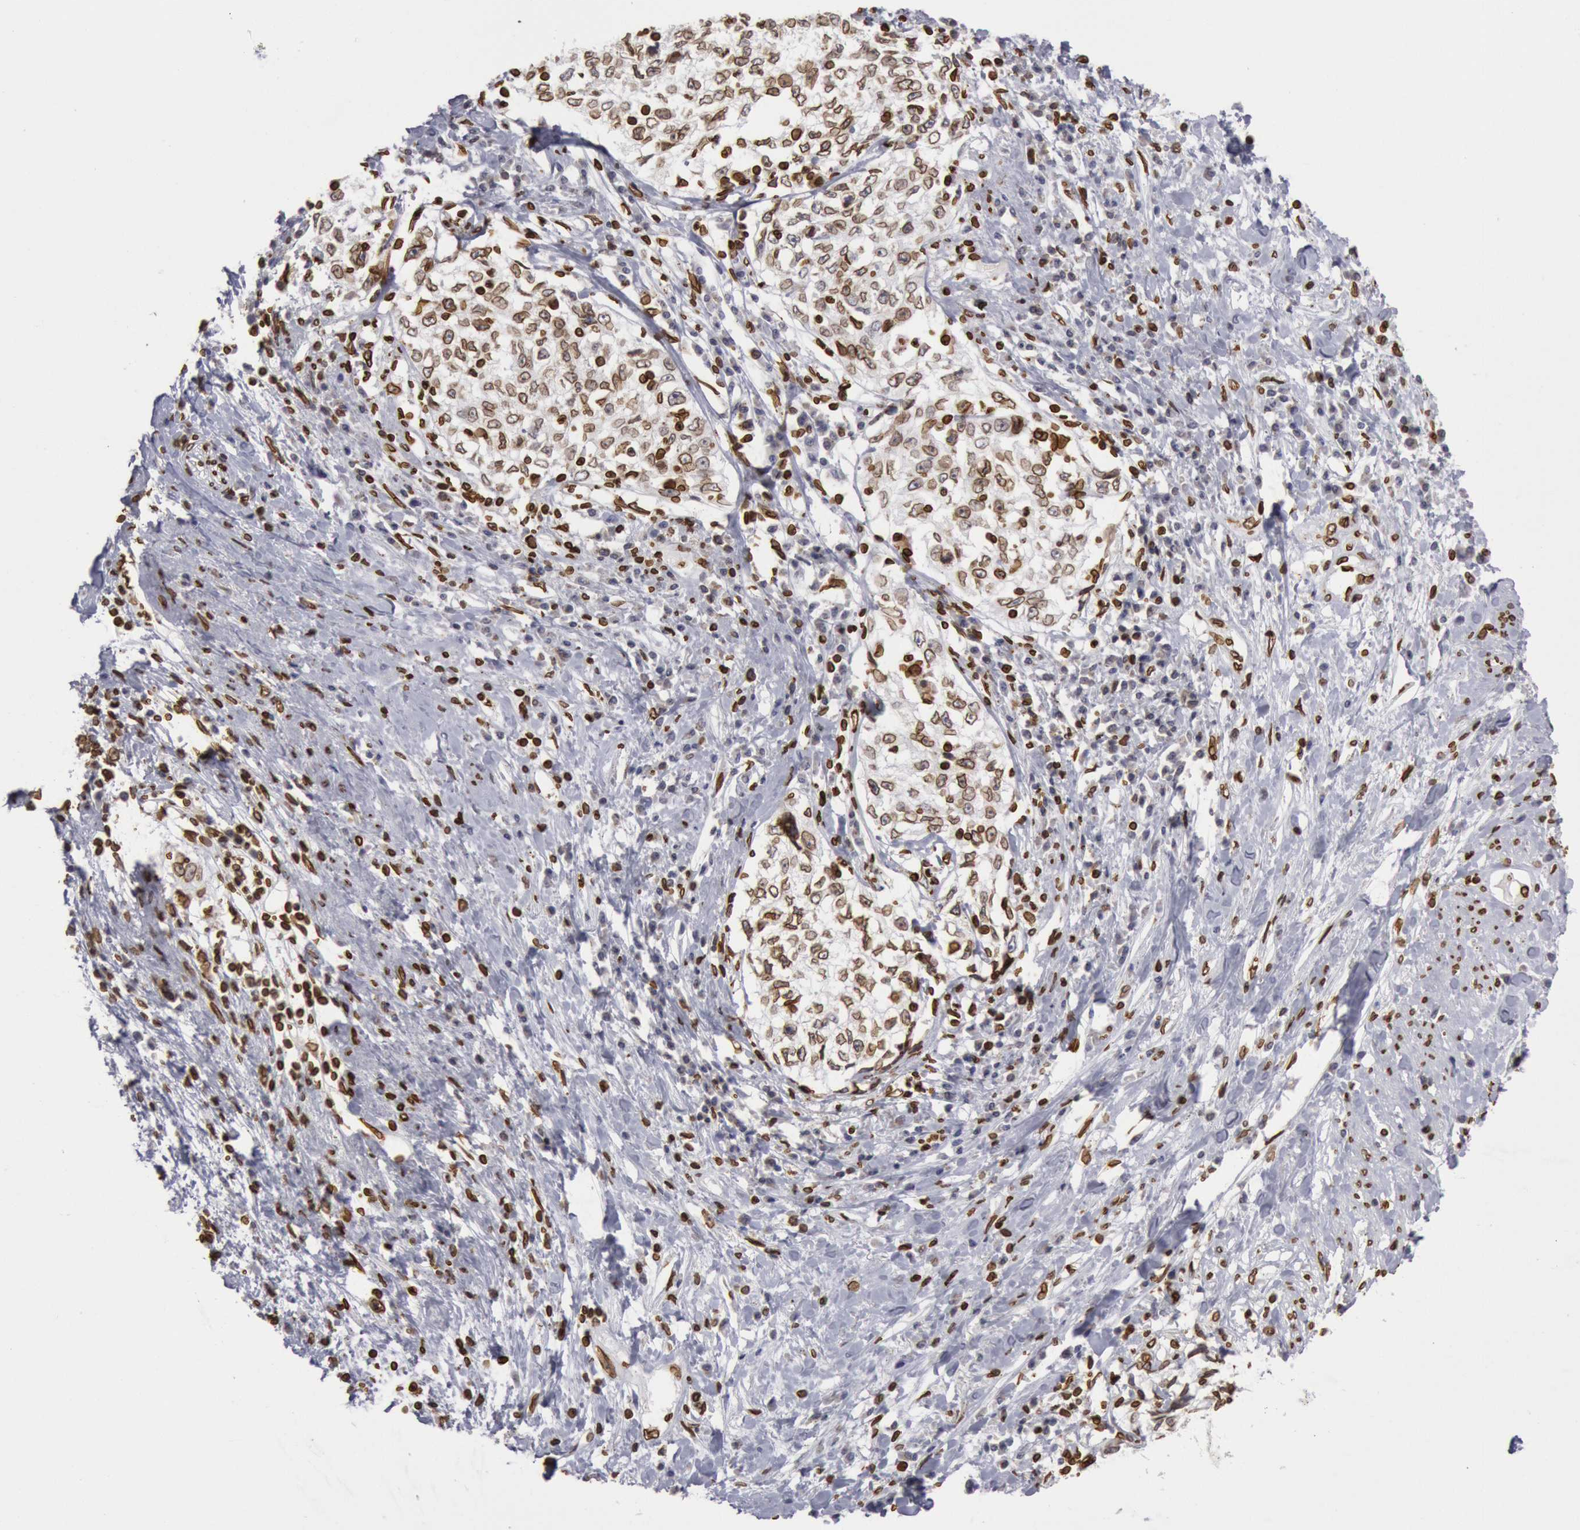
{"staining": {"intensity": "moderate", "quantity": ">75%", "location": "nuclear"}, "tissue": "cervical cancer", "cell_type": "Tumor cells", "image_type": "cancer", "snomed": [{"axis": "morphology", "description": "Squamous cell carcinoma, NOS"}, {"axis": "topography", "description": "Cervix"}], "caption": "A medium amount of moderate nuclear positivity is seen in approximately >75% of tumor cells in cervical cancer (squamous cell carcinoma) tissue. Immunohistochemistry (ihc) stains the protein of interest in brown and the nuclei are stained blue.", "gene": "SUN2", "patient": {"sex": "female", "age": 57}}